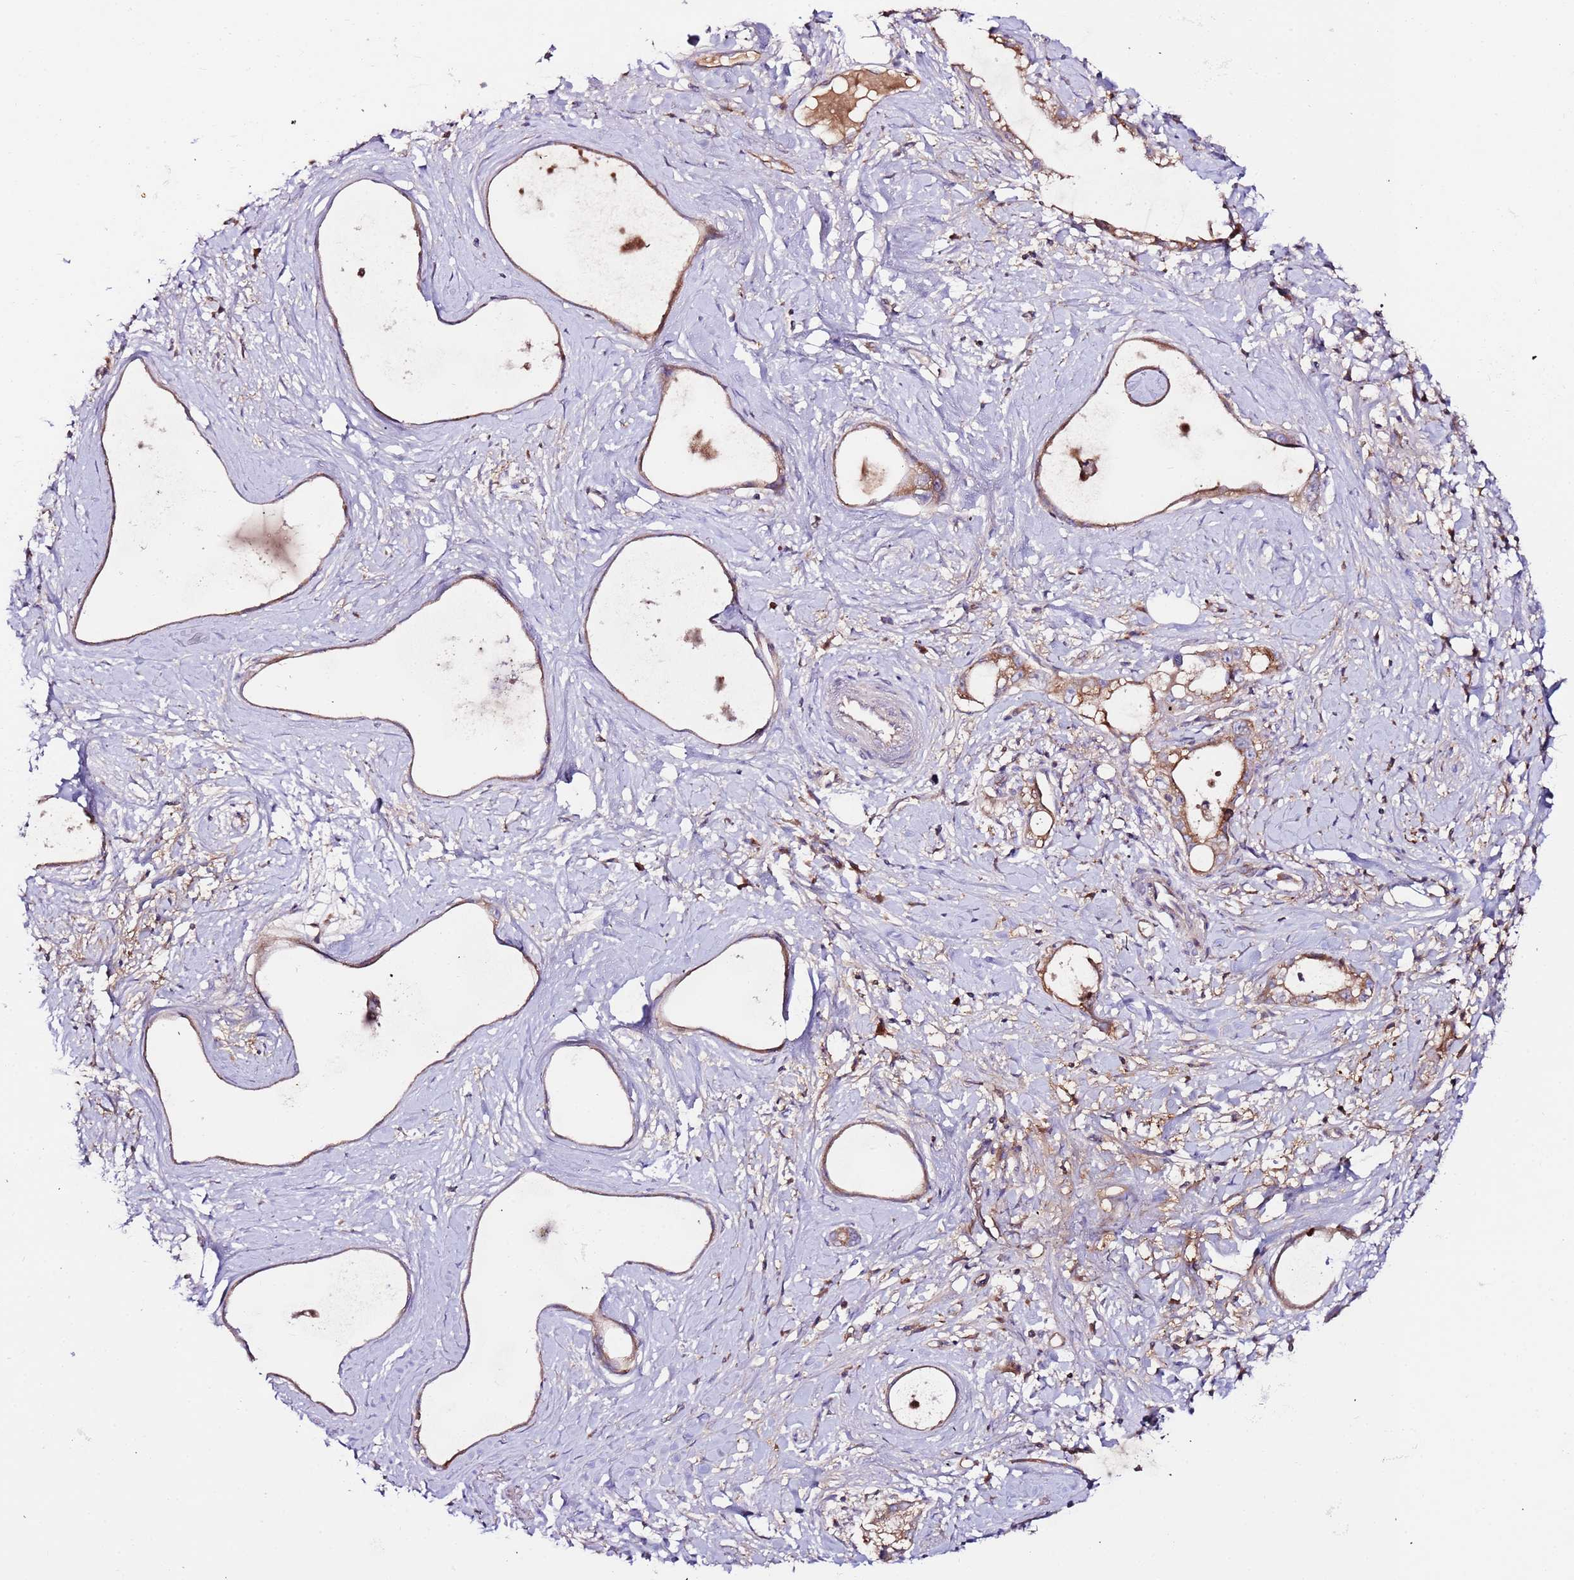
{"staining": {"intensity": "moderate", "quantity": ">75%", "location": "cytoplasmic/membranous"}, "tissue": "stomach cancer", "cell_type": "Tumor cells", "image_type": "cancer", "snomed": [{"axis": "morphology", "description": "Adenocarcinoma, NOS"}, {"axis": "topography", "description": "Stomach"}], "caption": "This is a photomicrograph of immunohistochemistry staining of stomach adenocarcinoma, which shows moderate positivity in the cytoplasmic/membranous of tumor cells.", "gene": "FLVCR1", "patient": {"sex": "male", "age": 55}}